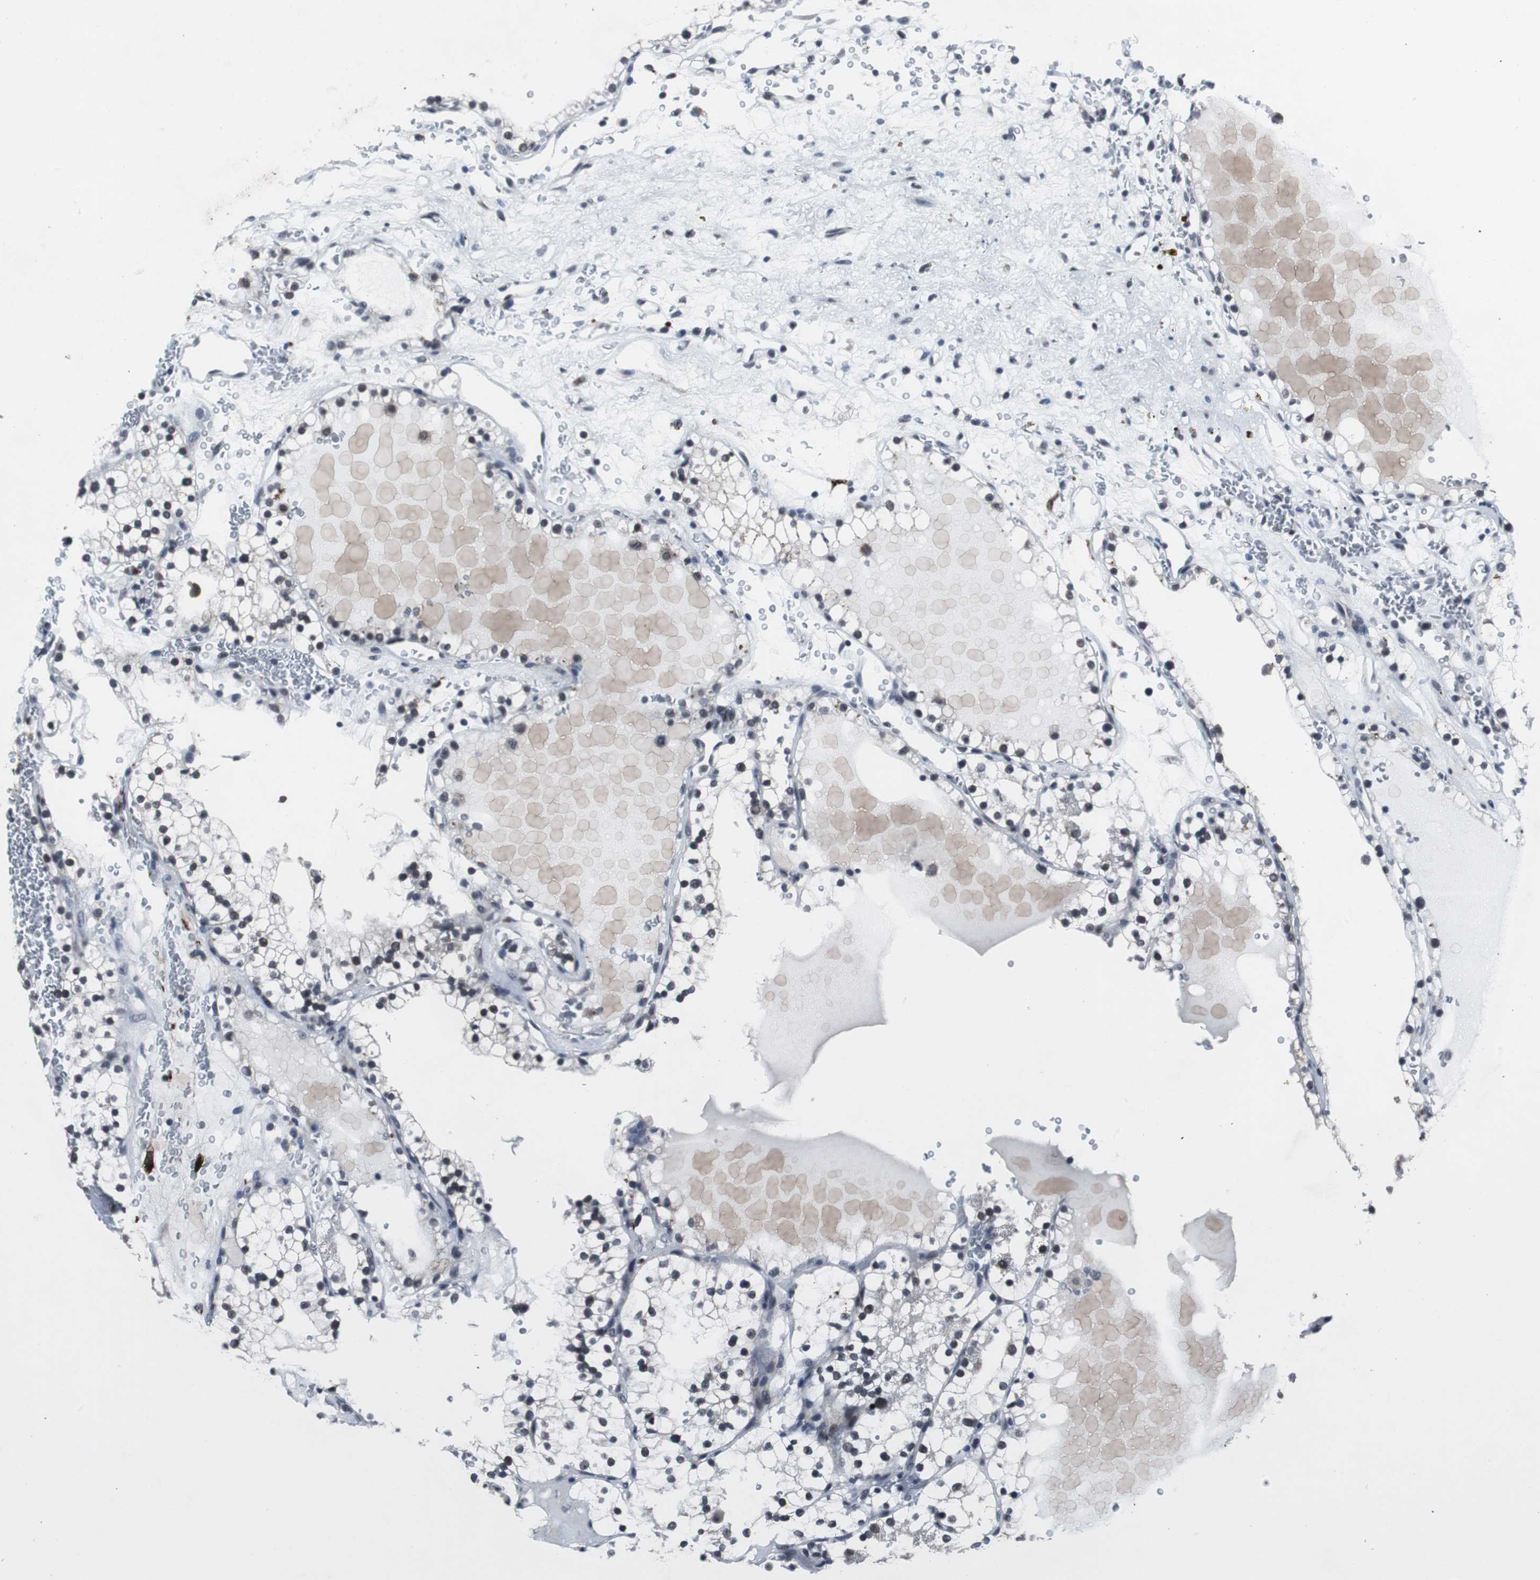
{"staining": {"intensity": "strong", "quantity": ">75%", "location": "nuclear"}, "tissue": "renal cancer", "cell_type": "Tumor cells", "image_type": "cancer", "snomed": [{"axis": "morphology", "description": "Adenocarcinoma, NOS"}, {"axis": "topography", "description": "Kidney"}], "caption": "A micrograph showing strong nuclear staining in about >75% of tumor cells in renal adenocarcinoma, as visualized by brown immunohistochemical staining.", "gene": "FOXP4", "patient": {"sex": "female", "age": 41}}